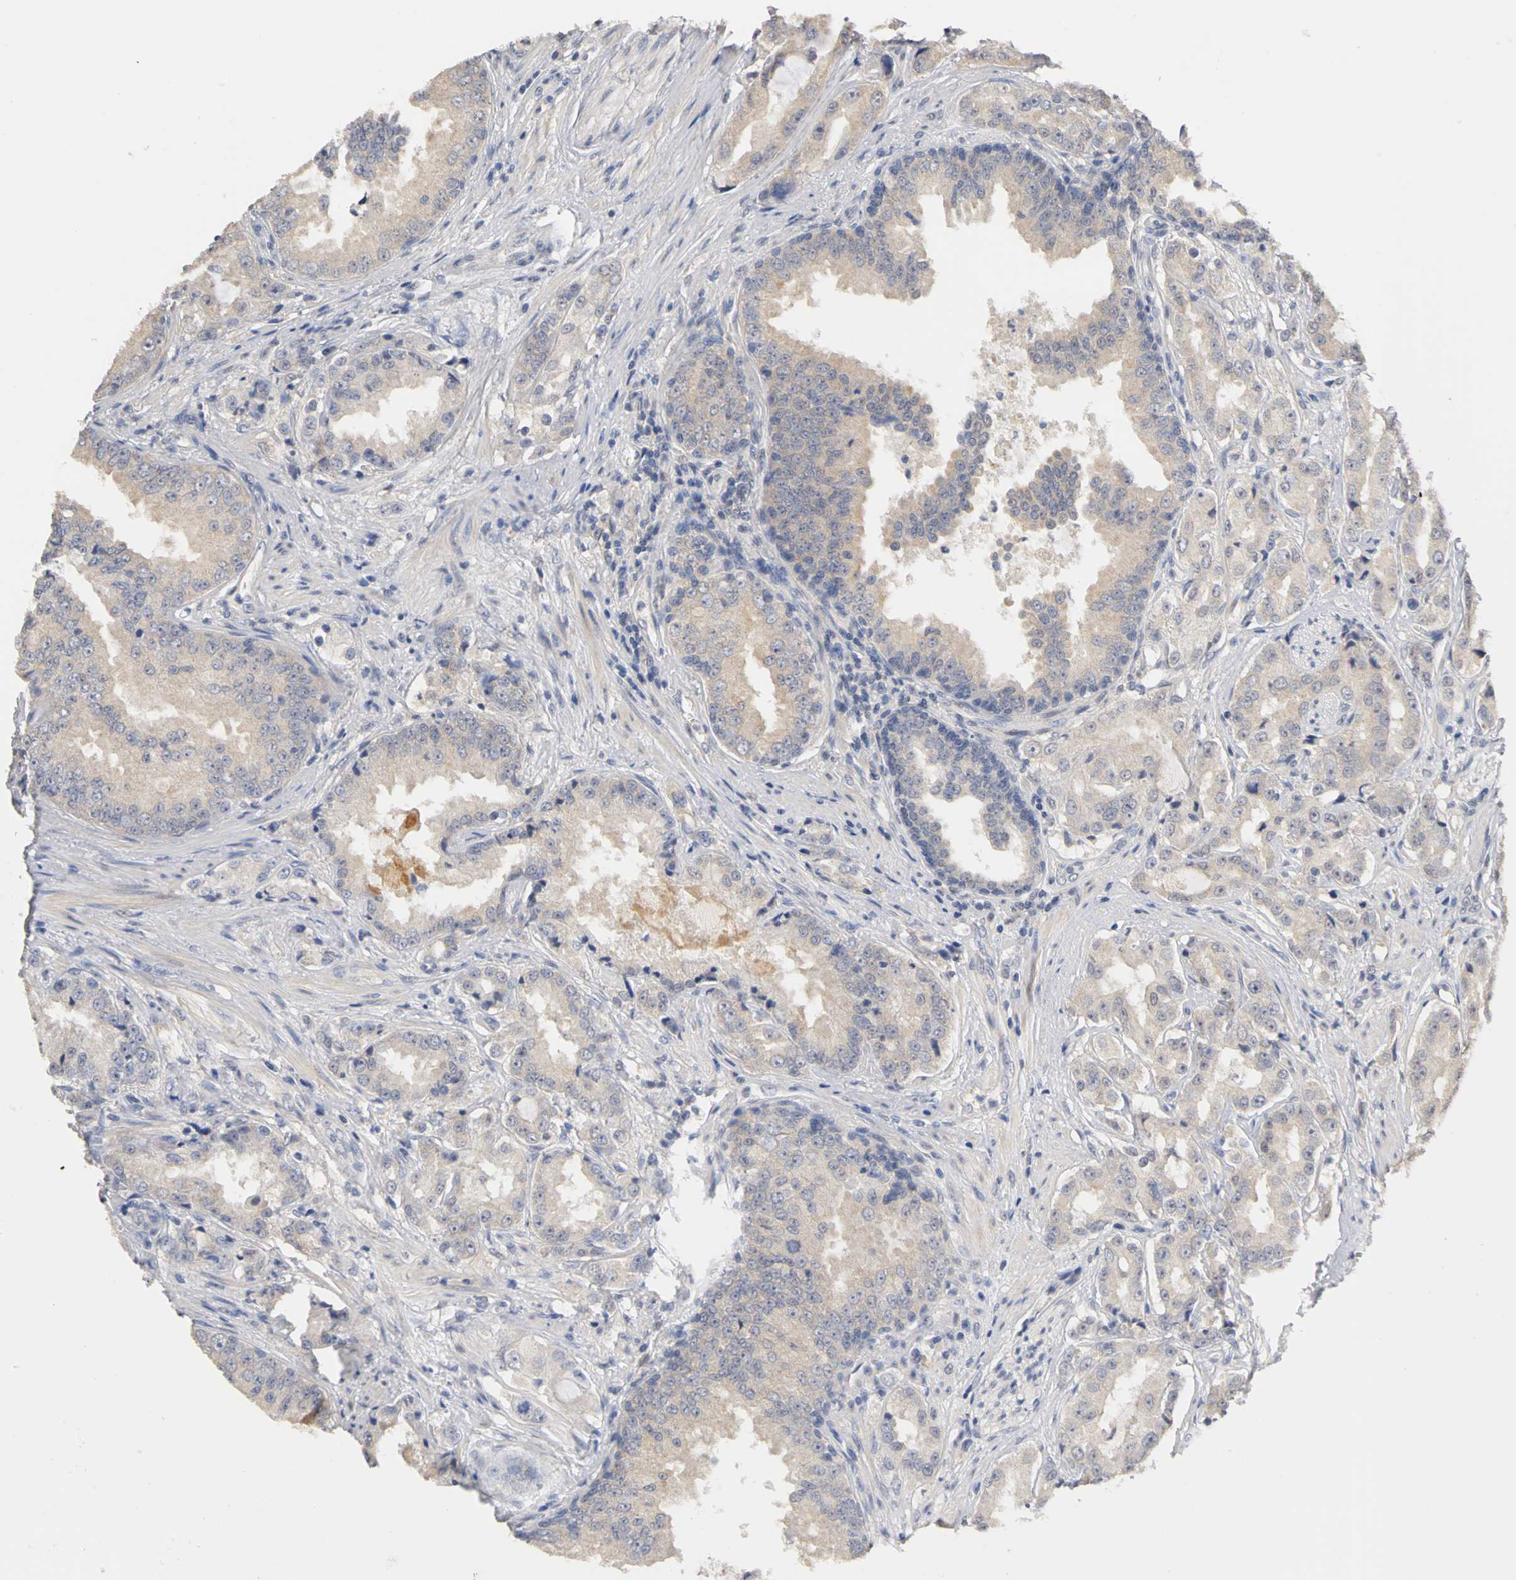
{"staining": {"intensity": "weak", "quantity": ">75%", "location": "cytoplasmic/membranous"}, "tissue": "prostate cancer", "cell_type": "Tumor cells", "image_type": "cancer", "snomed": [{"axis": "morphology", "description": "Adenocarcinoma, High grade"}, {"axis": "topography", "description": "Prostate"}], "caption": "A histopathology image of human prostate high-grade adenocarcinoma stained for a protein reveals weak cytoplasmic/membranous brown staining in tumor cells.", "gene": "PGR", "patient": {"sex": "male", "age": 73}}